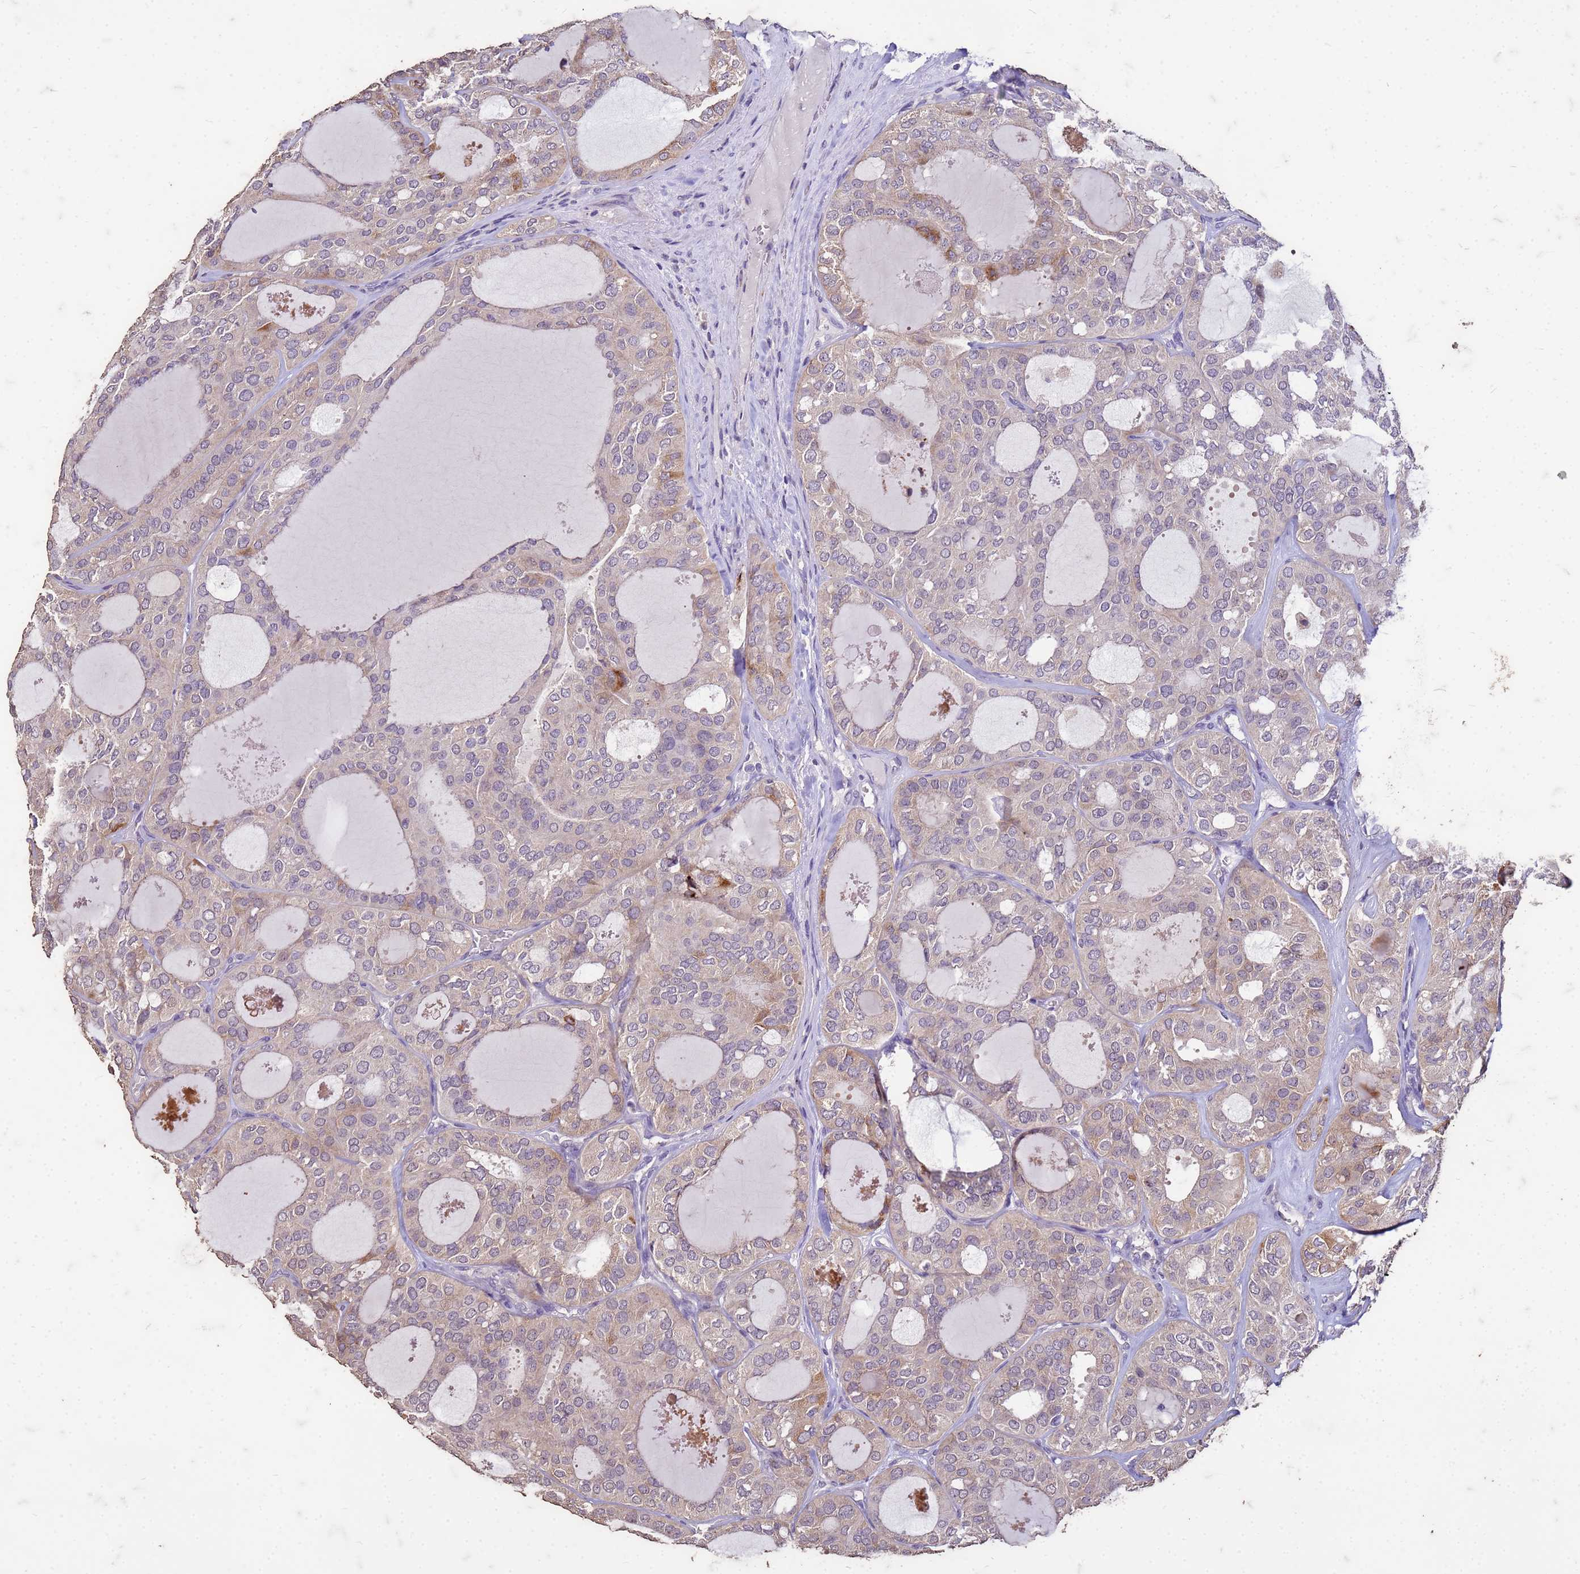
{"staining": {"intensity": "strong", "quantity": "<25%", "location": "cytoplasmic/membranous"}, "tissue": "thyroid cancer", "cell_type": "Tumor cells", "image_type": "cancer", "snomed": [{"axis": "morphology", "description": "Follicular adenoma carcinoma, NOS"}, {"axis": "topography", "description": "Thyroid gland"}], "caption": "This histopathology image reveals immunohistochemistry staining of human thyroid cancer, with medium strong cytoplasmic/membranous staining in approximately <25% of tumor cells.", "gene": "FAM184B", "patient": {"sex": "male", "age": 75}}